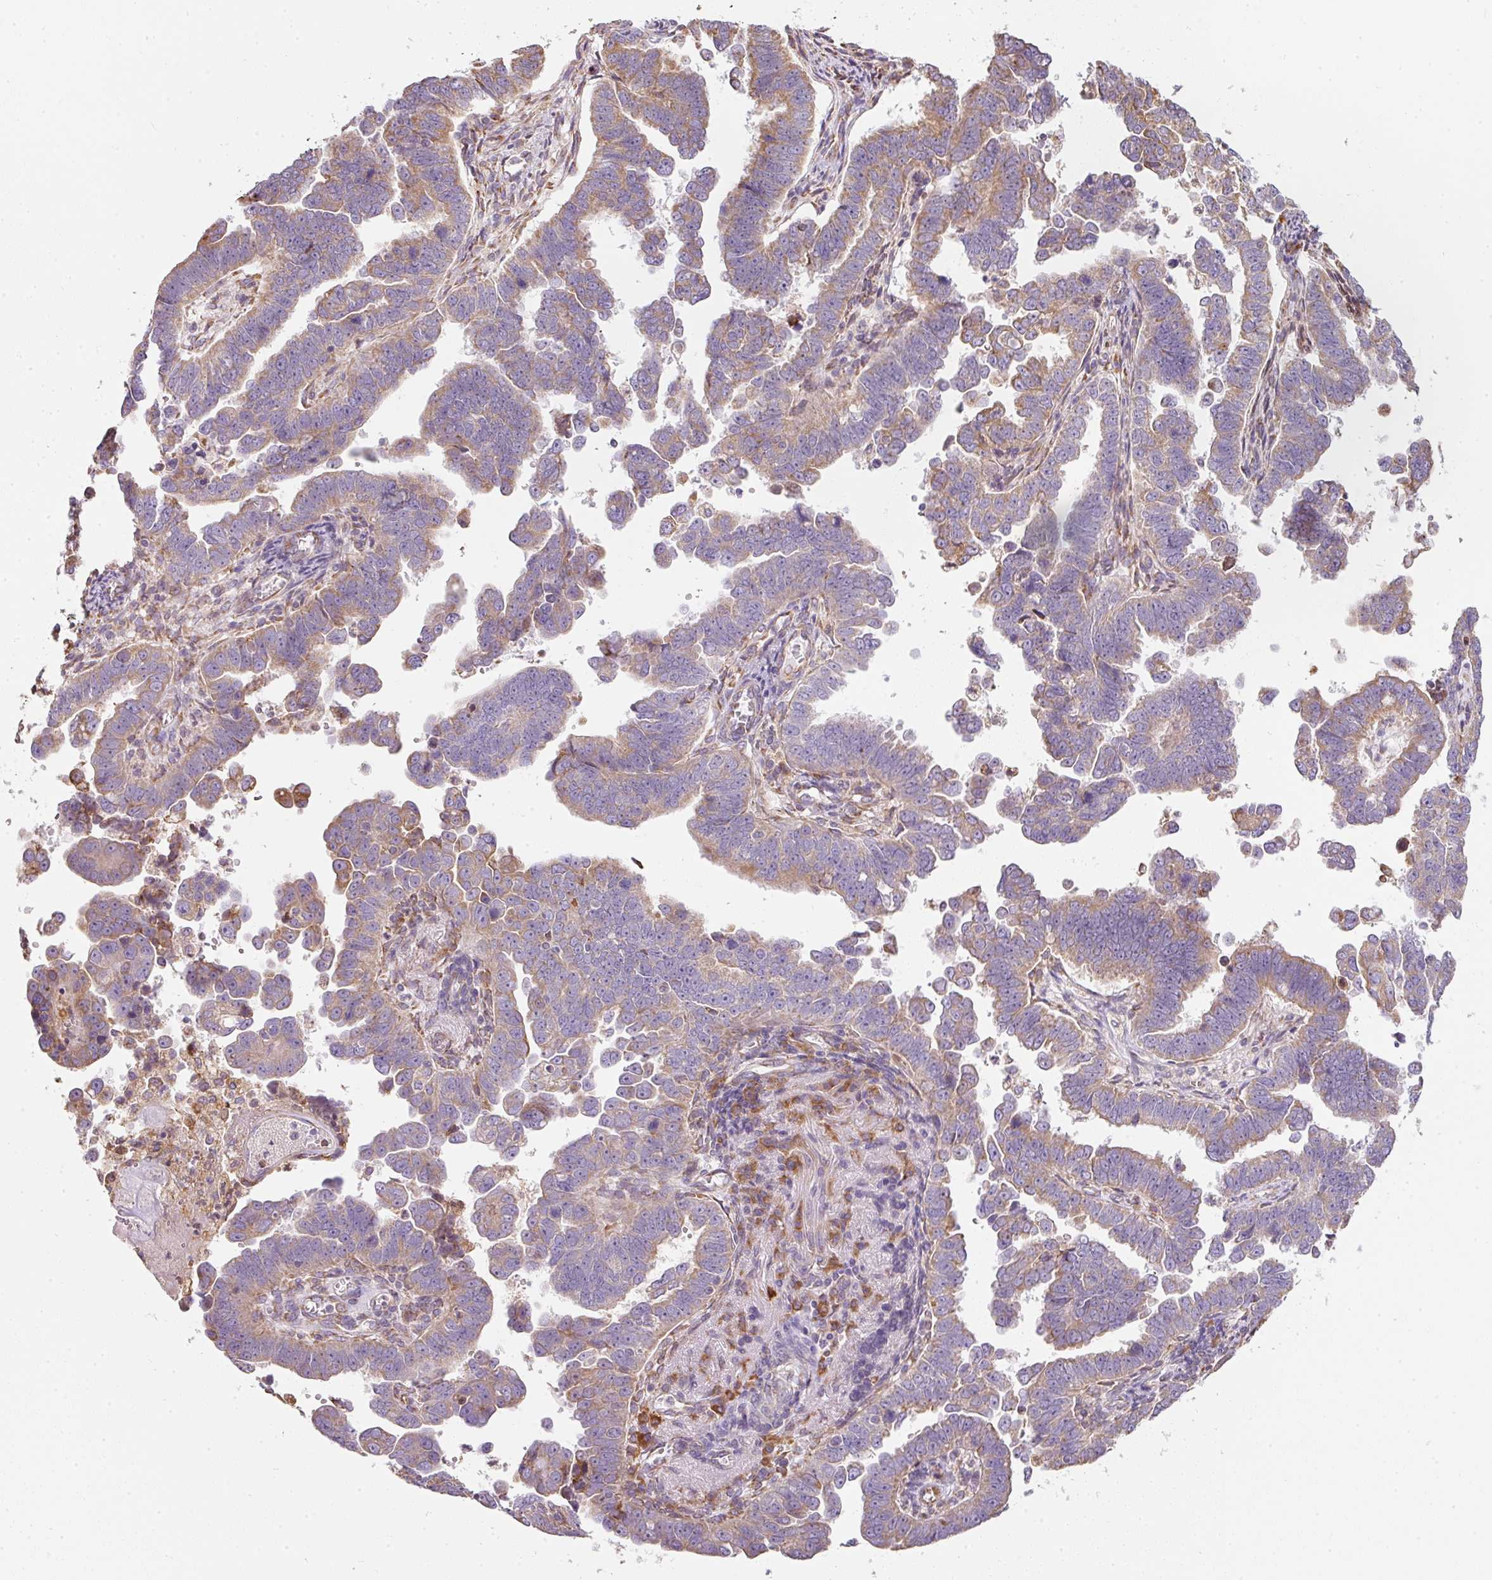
{"staining": {"intensity": "moderate", "quantity": "25%-75%", "location": "cytoplasmic/membranous"}, "tissue": "endometrial cancer", "cell_type": "Tumor cells", "image_type": "cancer", "snomed": [{"axis": "morphology", "description": "Adenocarcinoma, NOS"}, {"axis": "topography", "description": "Endometrium"}], "caption": "The photomicrograph shows immunohistochemical staining of endometrial cancer. There is moderate cytoplasmic/membranous expression is identified in about 25%-75% of tumor cells.", "gene": "MORN4", "patient": {"sex": "female", "age": 75}}